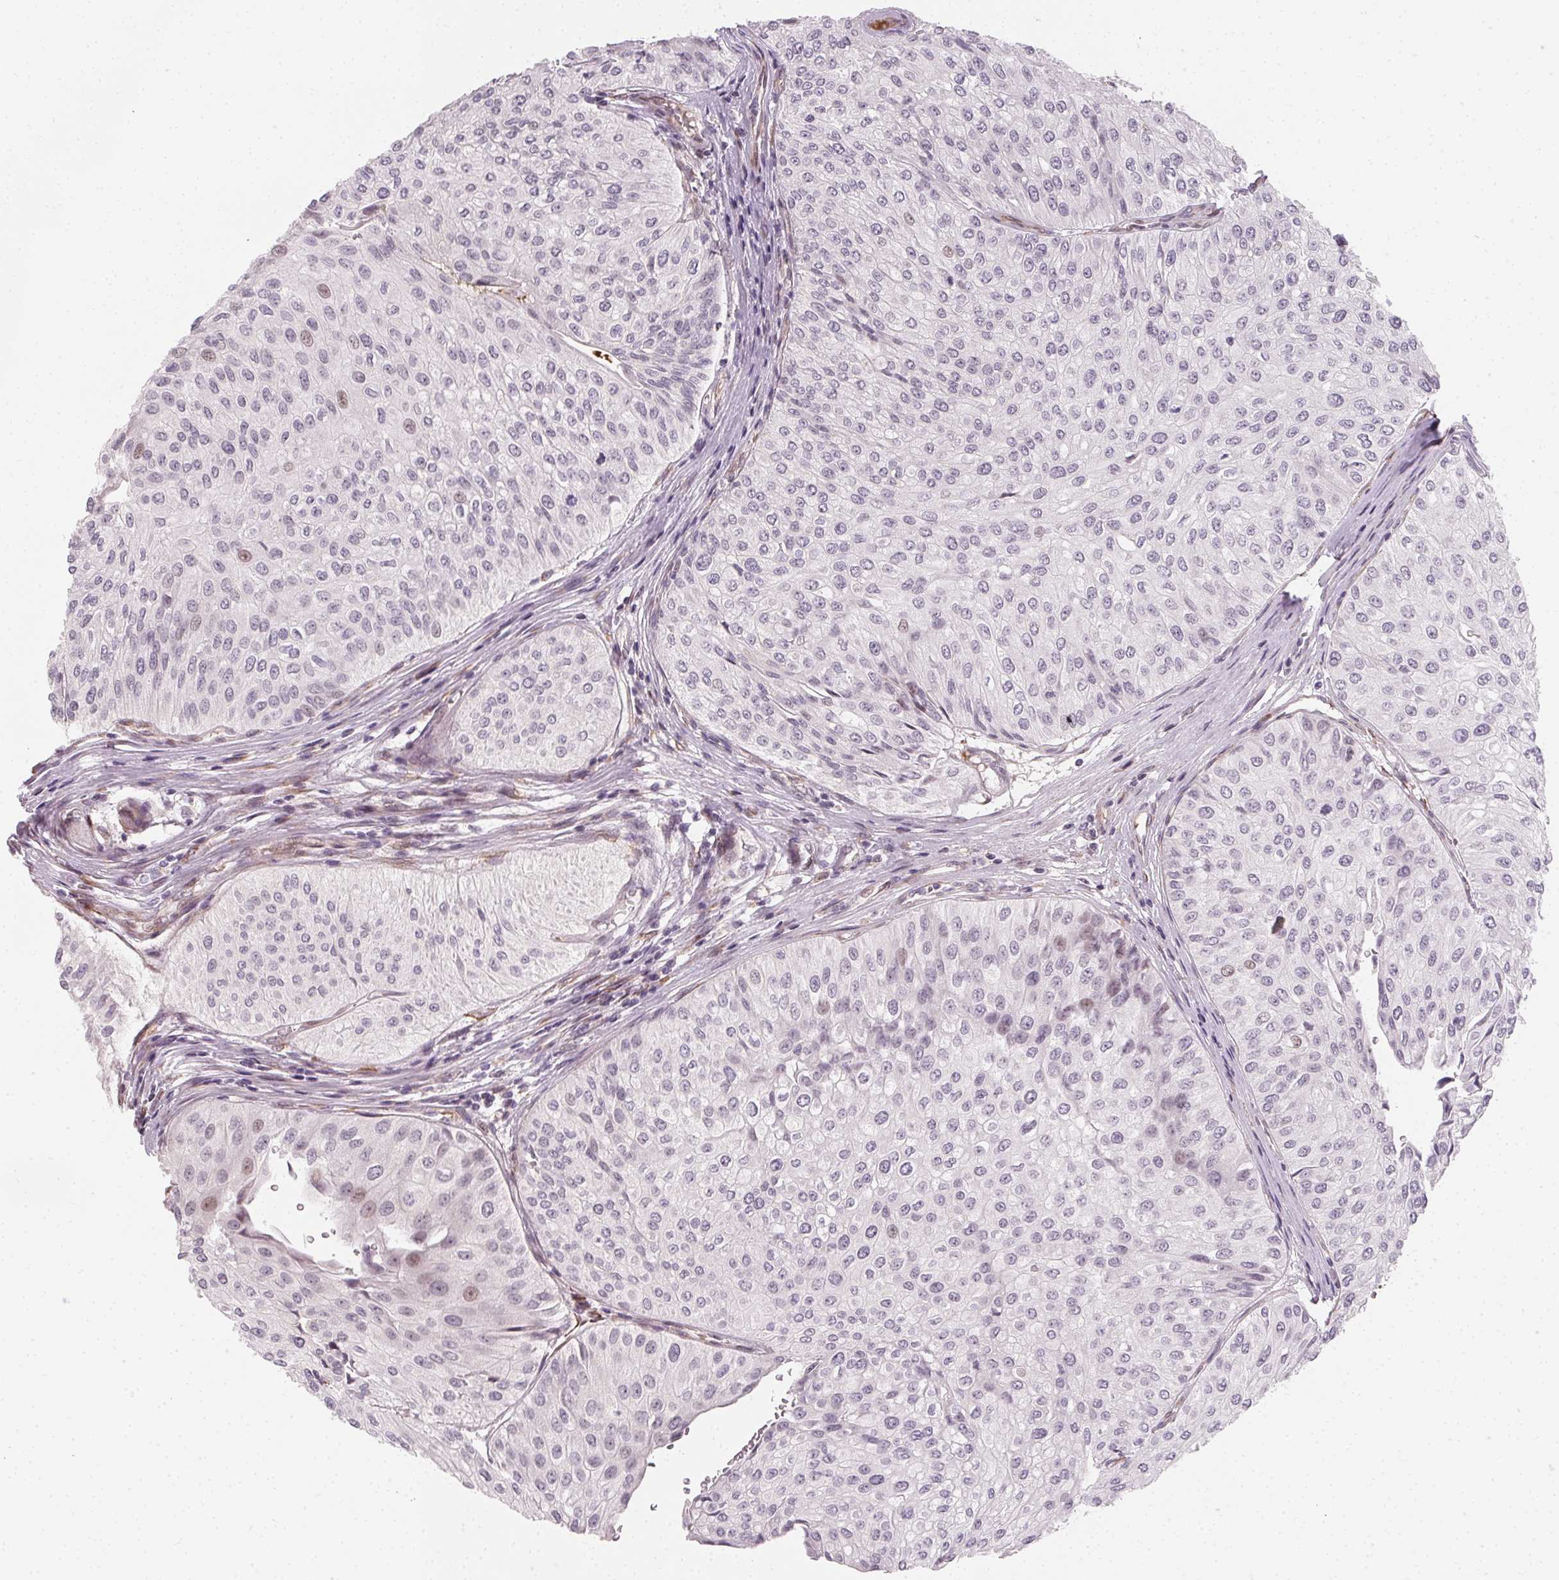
{"staining": {"intensity": "negative", "quantity": "none", "location": "none"}, "tissue": "urothelial cancer", "cell_type": "Tumor cells", "image_type": "cancer", "snomed": [{"axis": "morphology", "description": "Urothelial carcinoma, NOS"}, {"axis": "topography", "description": "Urinary bladder"}], "caption": "Urothelial cancer stained for a protein using immunohistochemistry (IHC) displays no positivity tumor cells.", "gene": "CCDC96", "patient": {"sex": "male", "age": 67}}